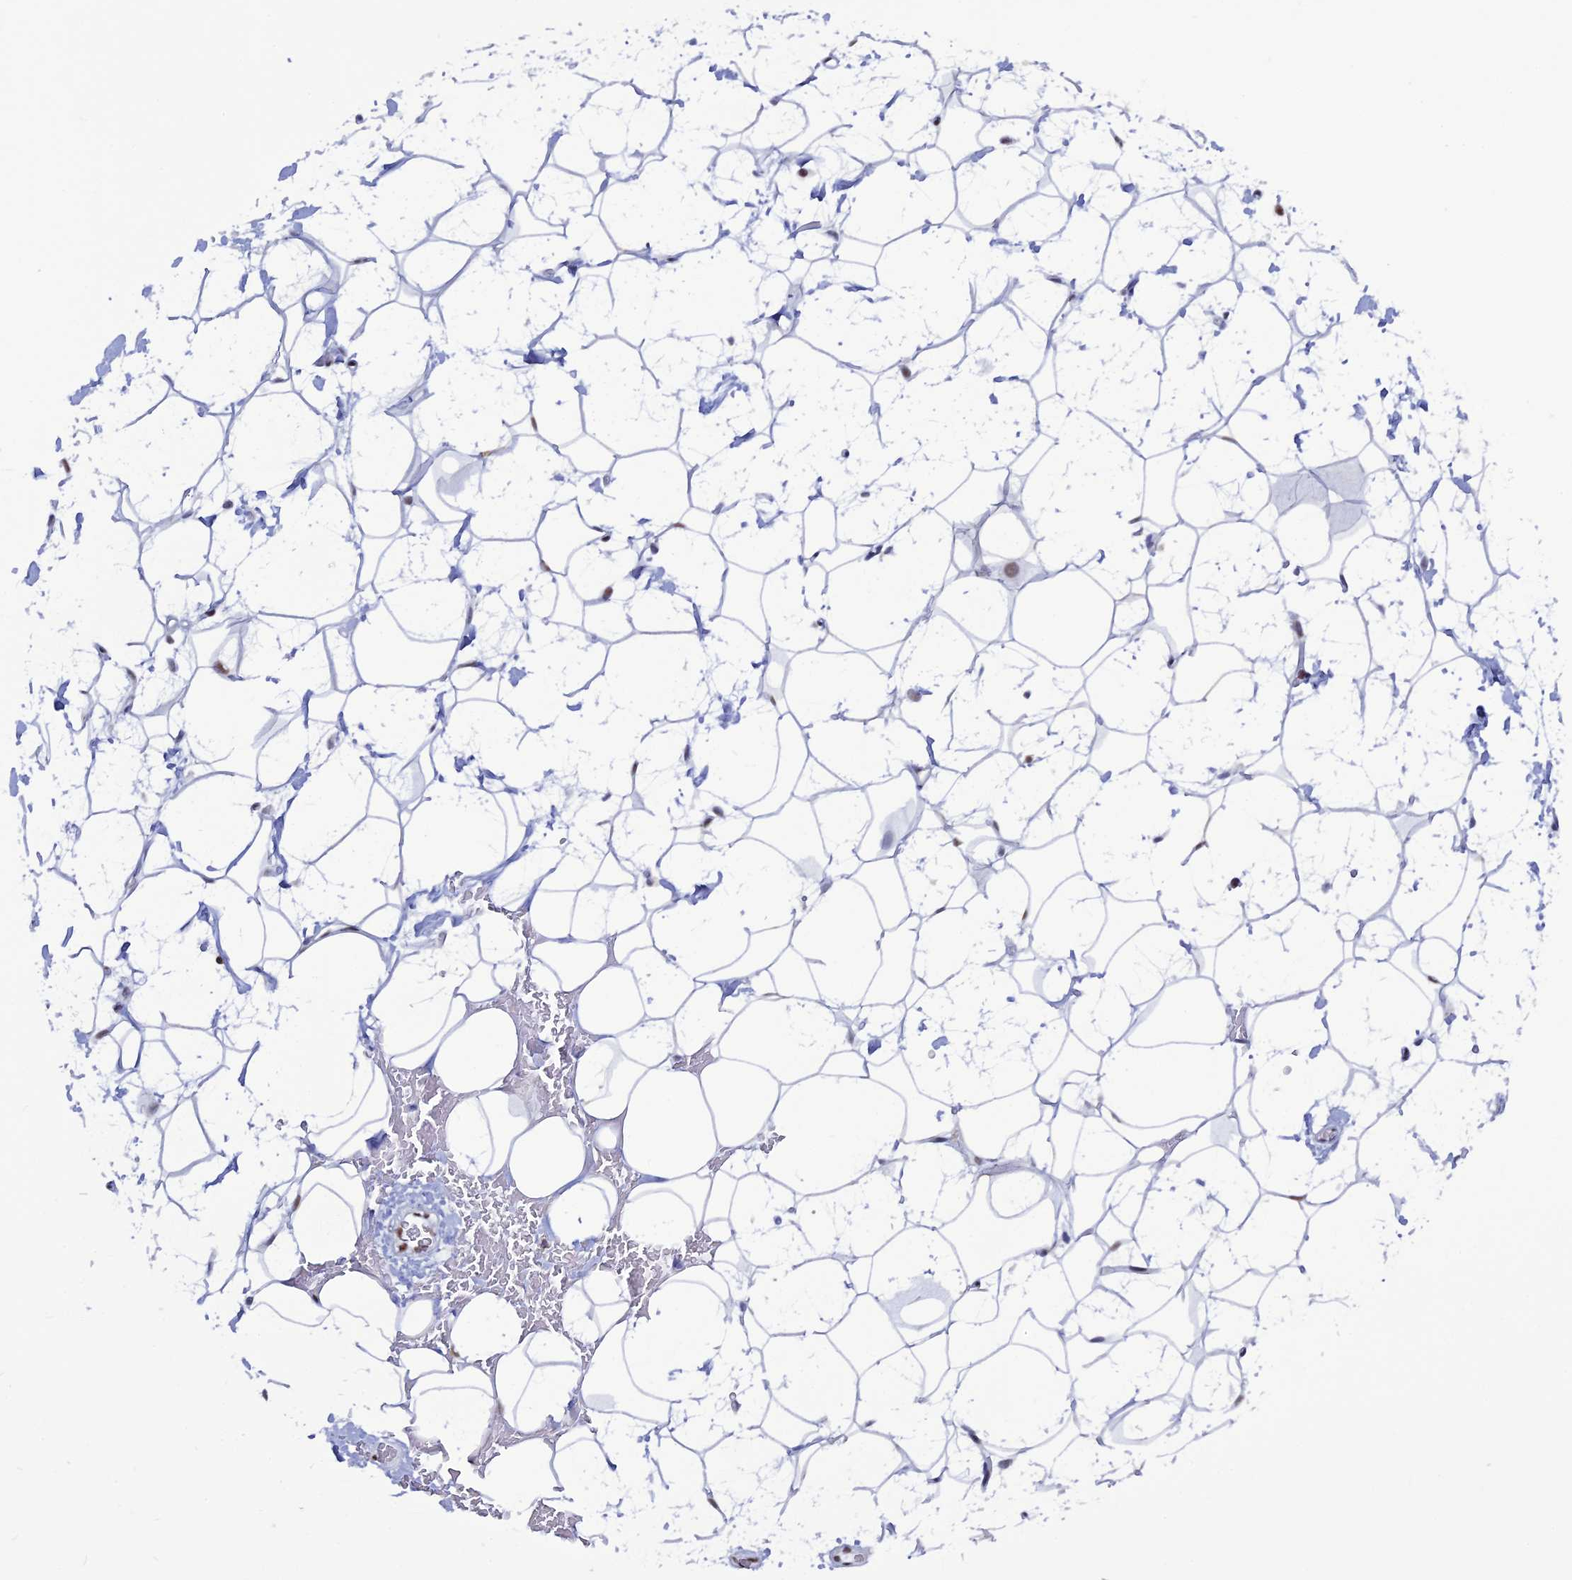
{"staining": {"intensity": "moderate", "quantity": "<25%", "location": "nuclear"}, "tissue": "adipose tissue", "cell_type": "Adipocytes", "image_type": "normal", "snomed": [{"axis": "morphology", "description": "Normal tissue, NOS"}, {"axis": "topography", "description": "Breast"}], "caption": "Immunohistochemistry (DAB (3,3'-diaminobenzidine)) staining of benign adipose tissue demonstrates moderate nuclear protein positivity in approximately <25% of adipocytes. (DAB (3,3'-diaminobenzidine) = brown stain, brightfield microscopy at high magnification).", "gene": "NOL4L", "patient": {"sex": "female", "age": 26}}